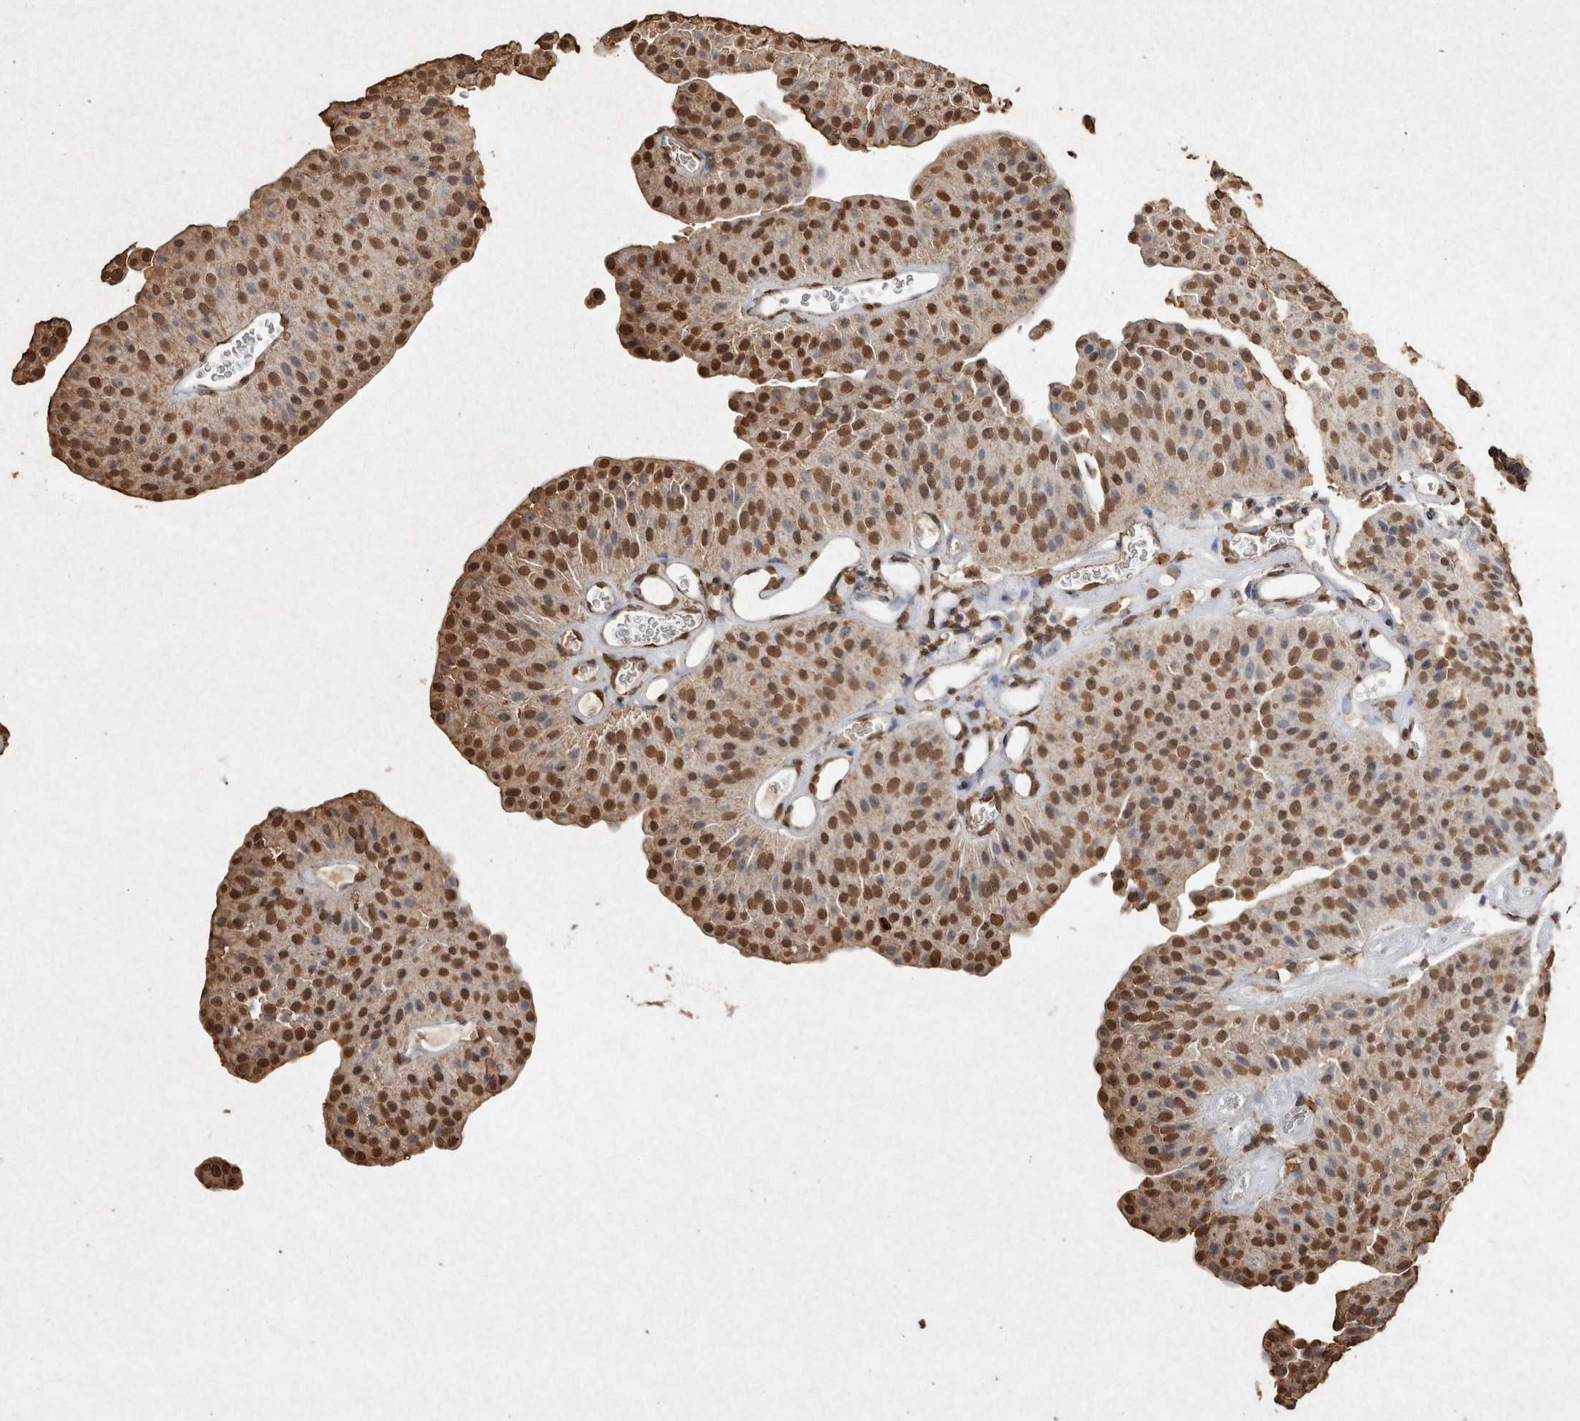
{"staining": {"intensity": "strong", "quantity": ">75%", "location": "nuclear"}, "tissue": "urothelial cancer", "cell_type": "Tumor cells", "image_type": "cancer", "snomed": [{"axis": "morphology", "description": "Urothelial carcinoma, Low grade"}, {"axis": "topography", "description": "Urinary bladder"}], "caption": "Tumor cells display strong nuclear positivity in about >75% of cells in urothelial cancer.", "gene": "FSTL3", "patient": {"sex": "female", "age": 60}}